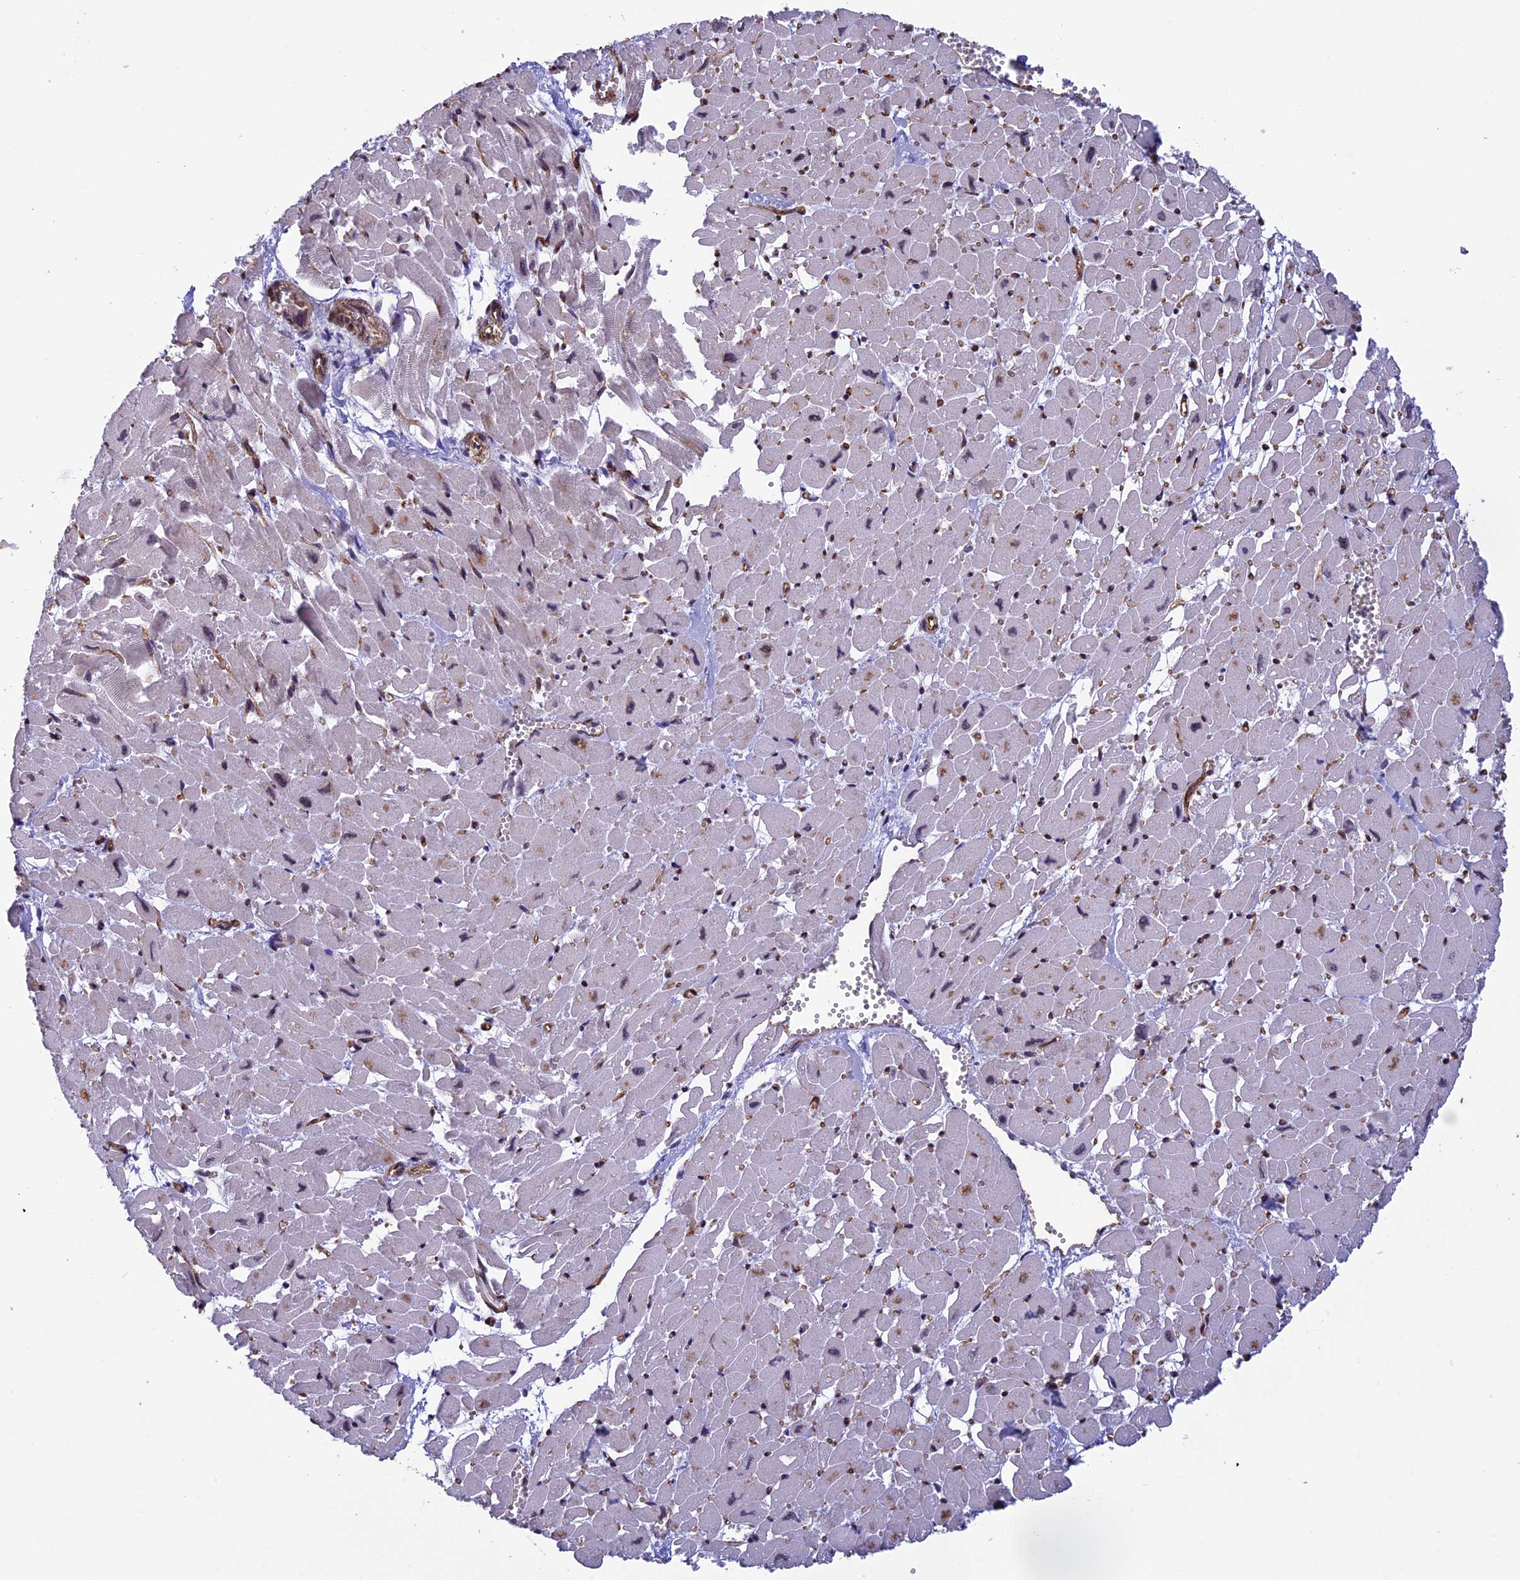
{"staining": {"intensity": "moderate", "quantity": "25%-75%", "location": "cytoplasmic/membranous"}, "tissue": "heart muscle", "cell_type": "Cardiomyocytes", "image_type": "normal", "snomed": [{"axis": "morphology", "description": "Normal tissue, NOS"}, {"axis": "topography", "description": "Heart"}], "caption": "Human heart muscle stained for a protein (brown) shows moderate cytoplasmic/membranous positive positivity in about 25%-75% of cardiomyocytes.", "gene": "NIPBL", "patient": {"sex": "male", "age": 54}}